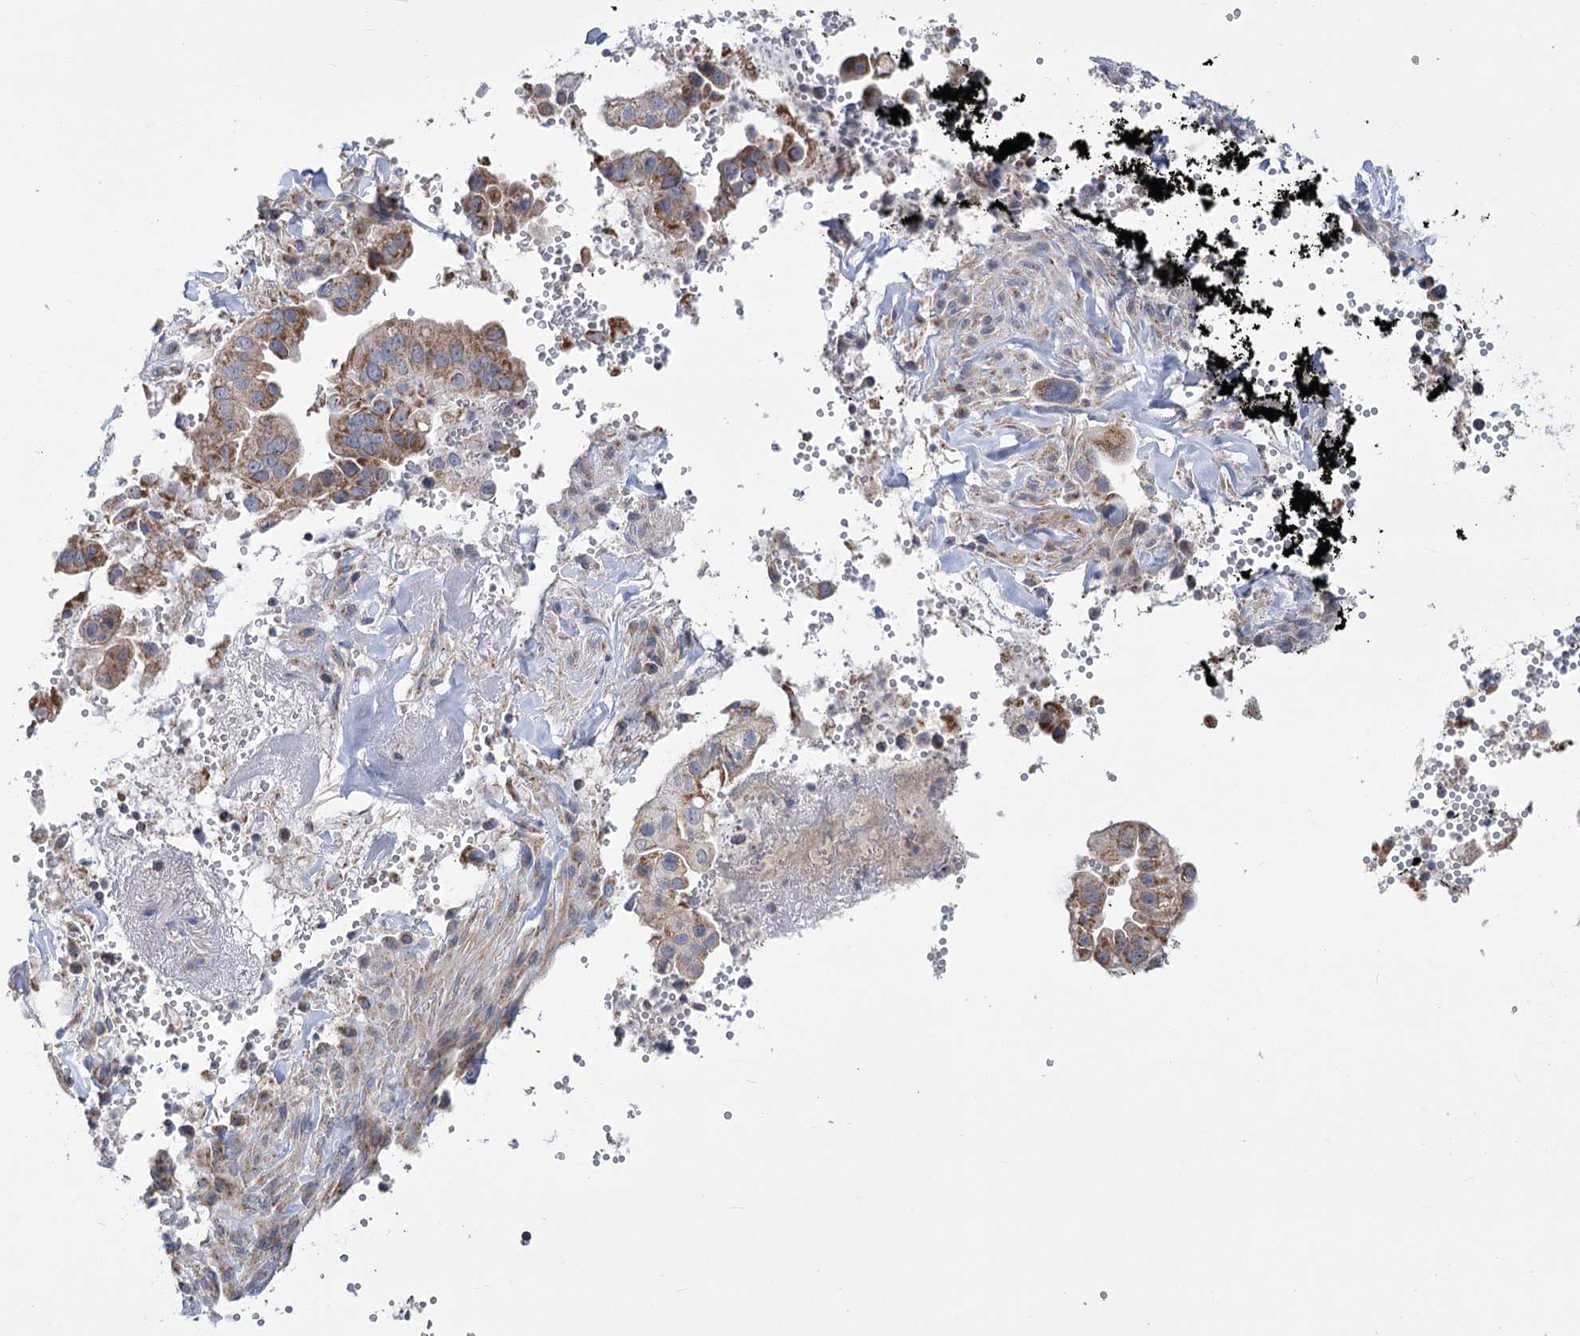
{"staining": {"intensity": "moderate", "quantity": "25%-75%", "location": "cytoplasmic/membranous"}, "tissue": "pancreatic cancer", "cell_type": "Tumor cells", "image_type": "cancer", "snomed": [{"axis": "morphology", "description": "Inflammation, NOS"}, {"axis": "morphology", "description": "Adenocarcinoma, NOS"}, {"axis": "topography", "description": "Pancreas"}], "caption": "Immunohistochemistry micrograph of pancreatic cancer stained for a protein (brown), which demonstrates medium levels of moderate cytoplasmic/membranous staining in approximately 25%-75% of tumor cells.", "gene": "PDHB", "patient": {"sex": "female", "age": 56}}